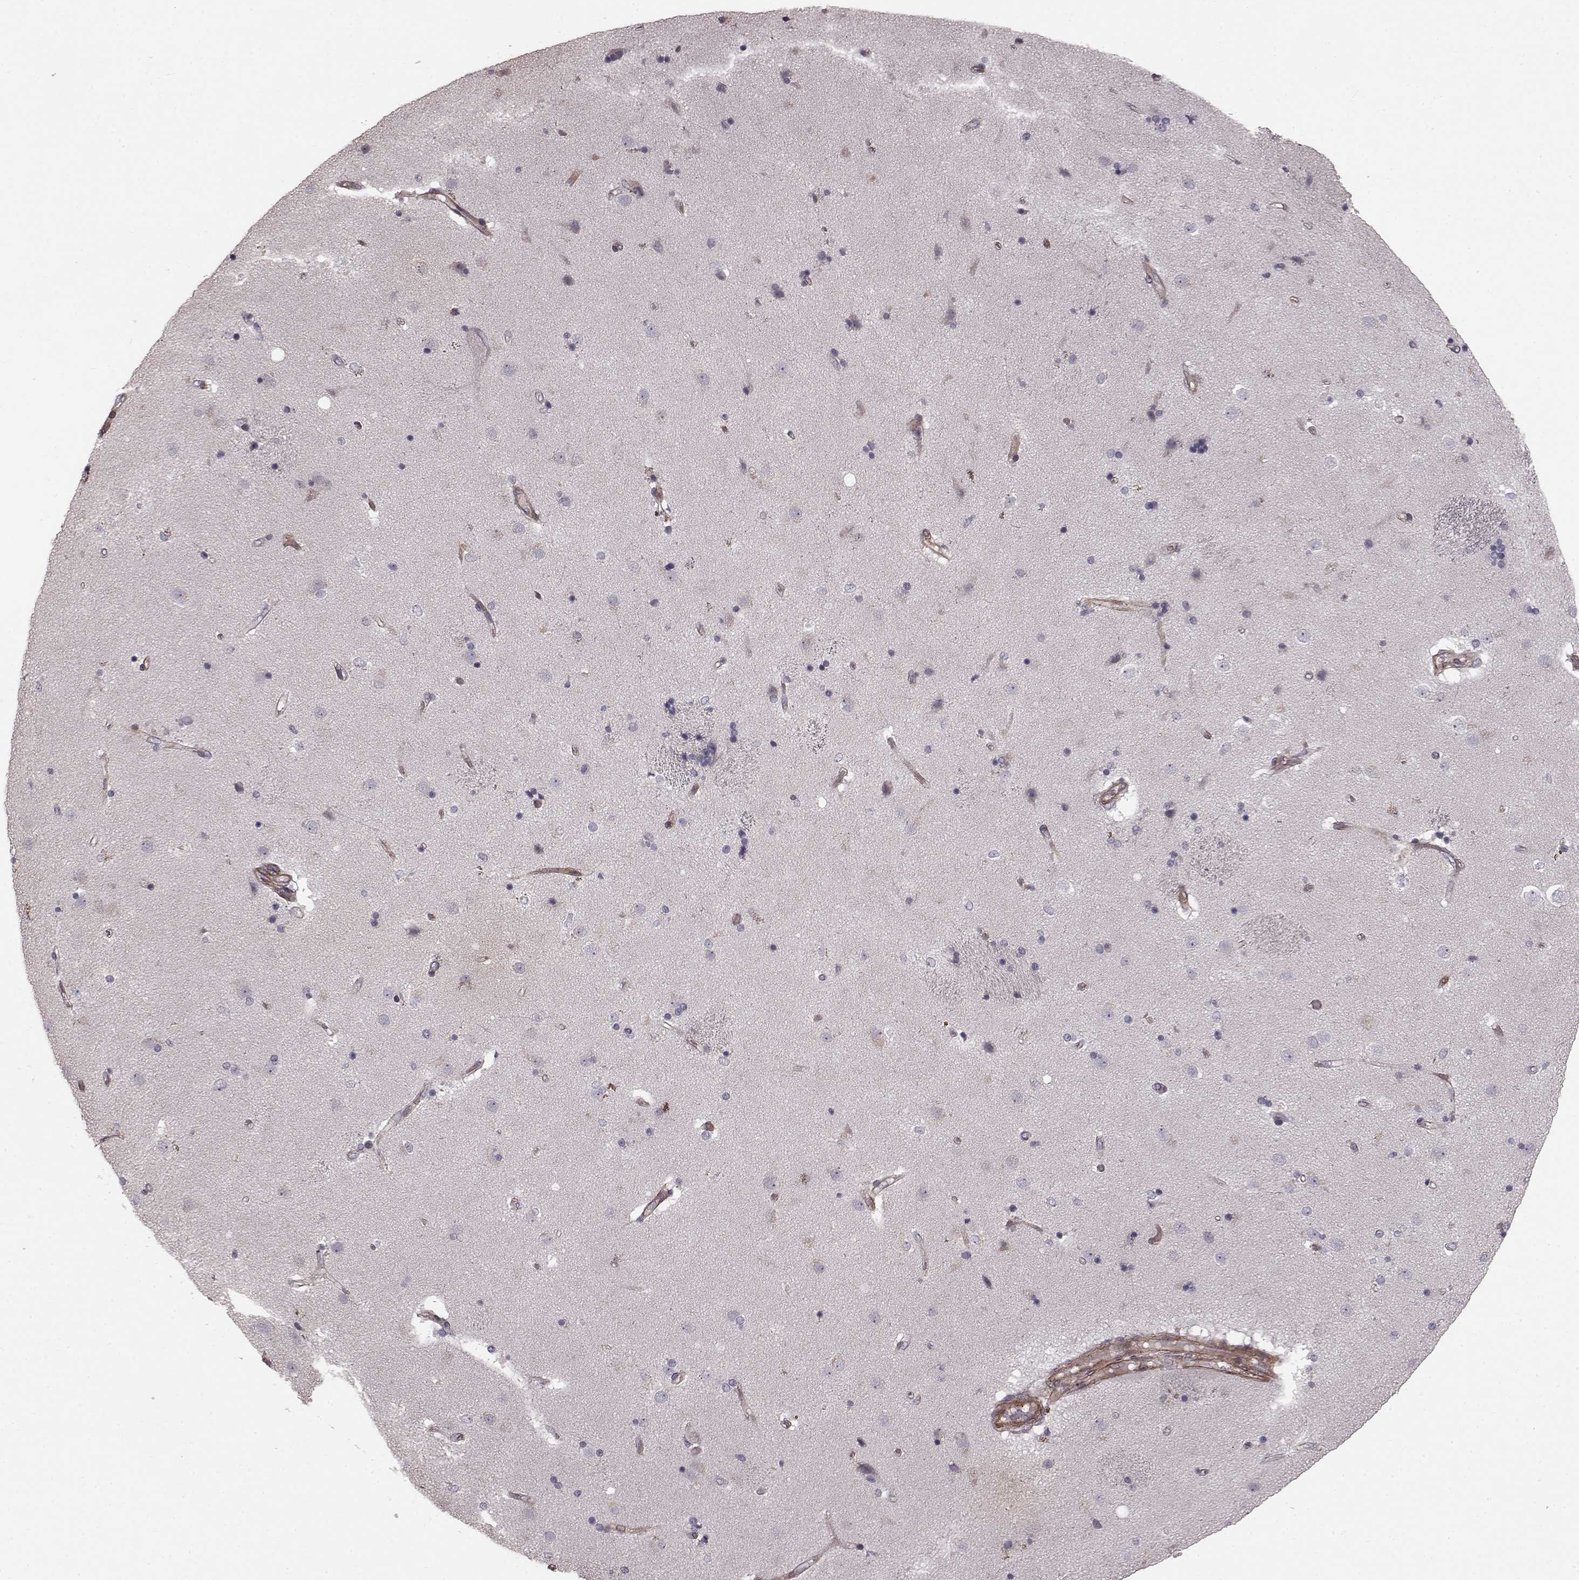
{"staining": {"intensity": "negative", "quantity": "none", "location": "none"}, "tissue": "caudate", "cell_type": "Glial cells", "image_type": "normal", "snomed": [{"axis": "morphology", "description": "Normal tissue, NOS"}, {"axis": "topography", "description": "Lateral ventricle wall"}], "caption": "High power microscopy photomicrograph of an immunohistochemistry image of benign caudate, revealing no significant positivity in glial cells.", "gene": "SLC22A18", "patient": {"sex": "female", "age": 71}}